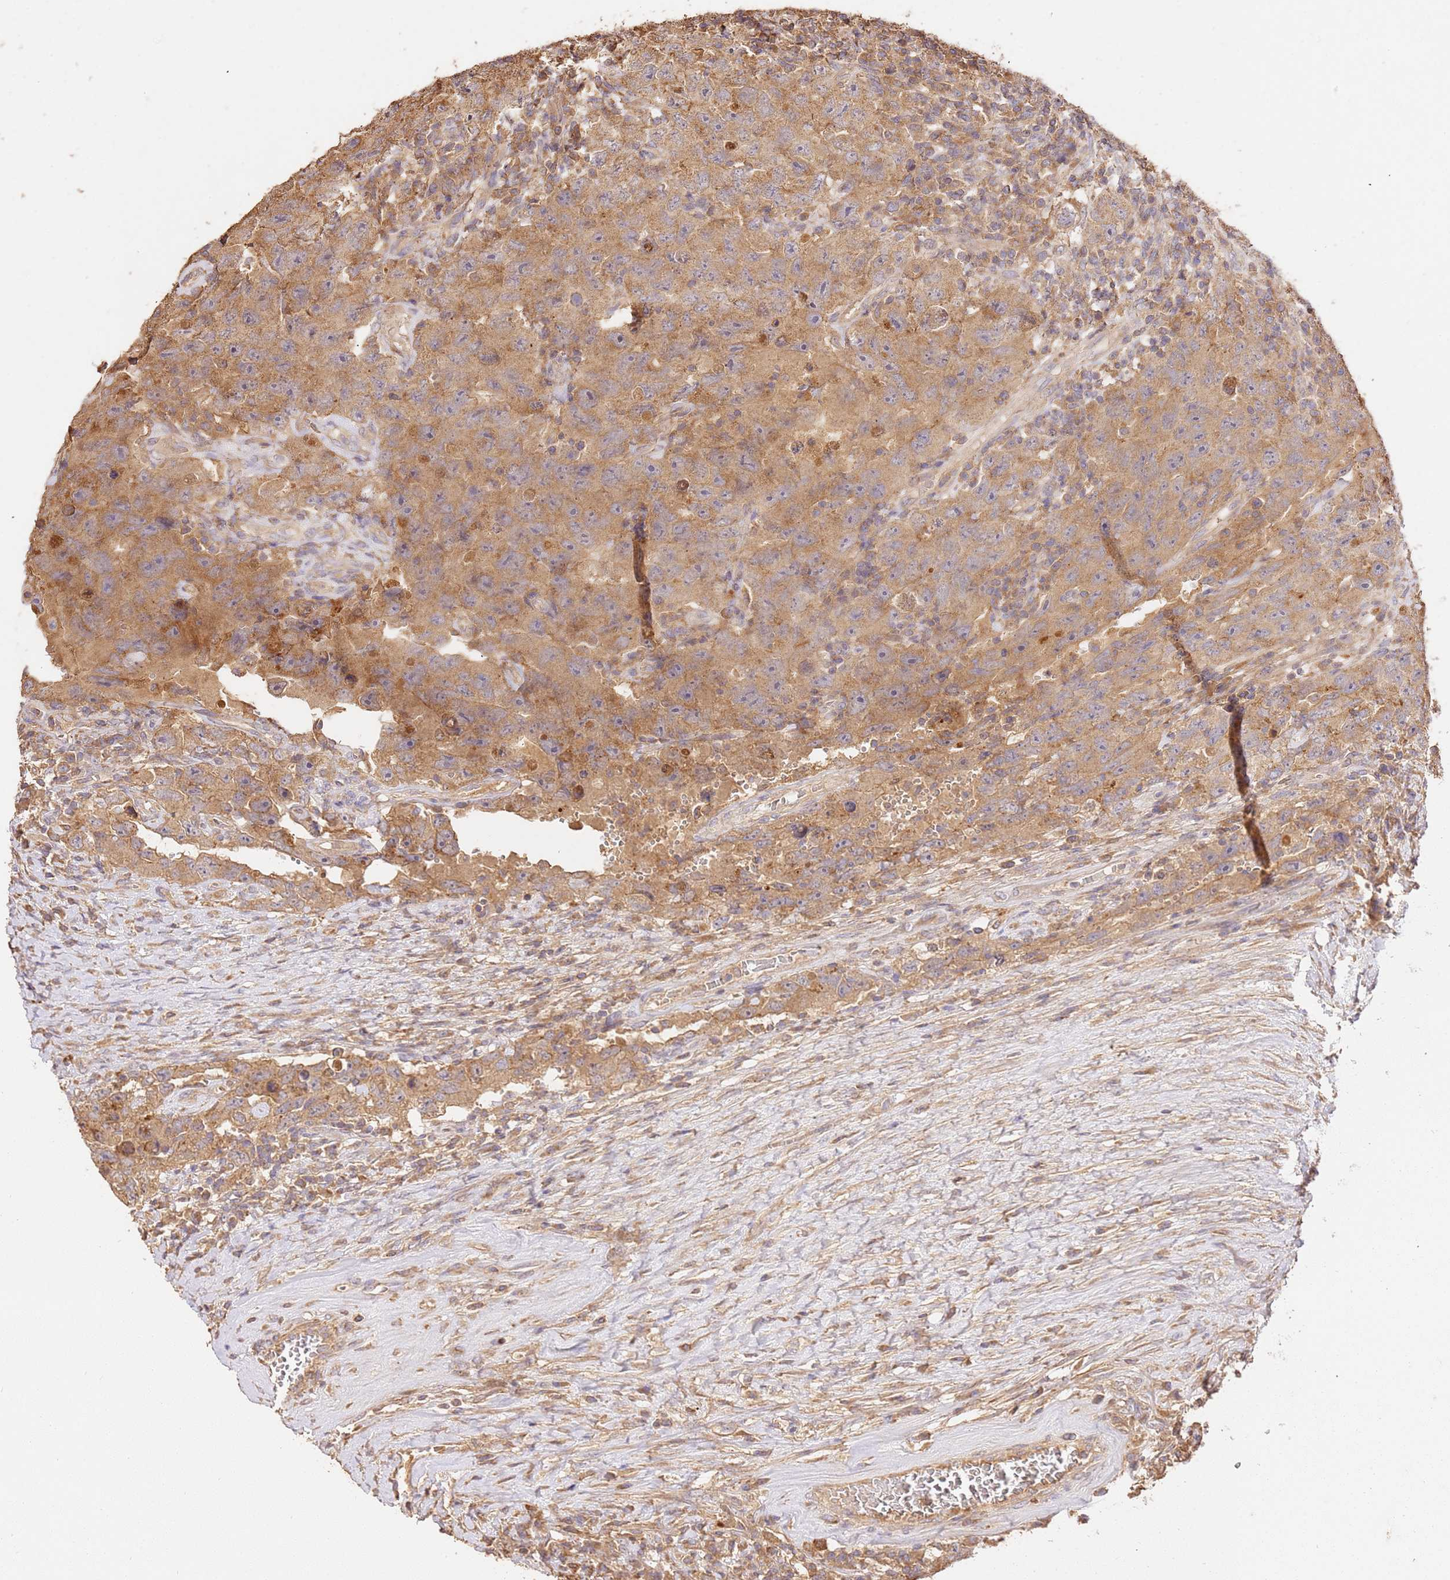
{"staining": {"intensity": "moderate", "quantity": ">75%", "location": "cytoplasmic/membranous"}, "tissue": "testis cancer", "cell_type": "Tumor cells", "image_type": "cancer", "snomed": [{"axis": "morphology", "description": "Carcinoma, Embryonal, NOS"}, {"axis": "topography", "description": "Testis"}], "caption": "An image showing moderate cytoplasmic/membranous expression in about >75% of tumor cells in embryonal carcinoma (testis), as visualized by brown immunohistochemical staining.", "gene": "CEP55", "patient": {"sex": "male", "age": 26}}